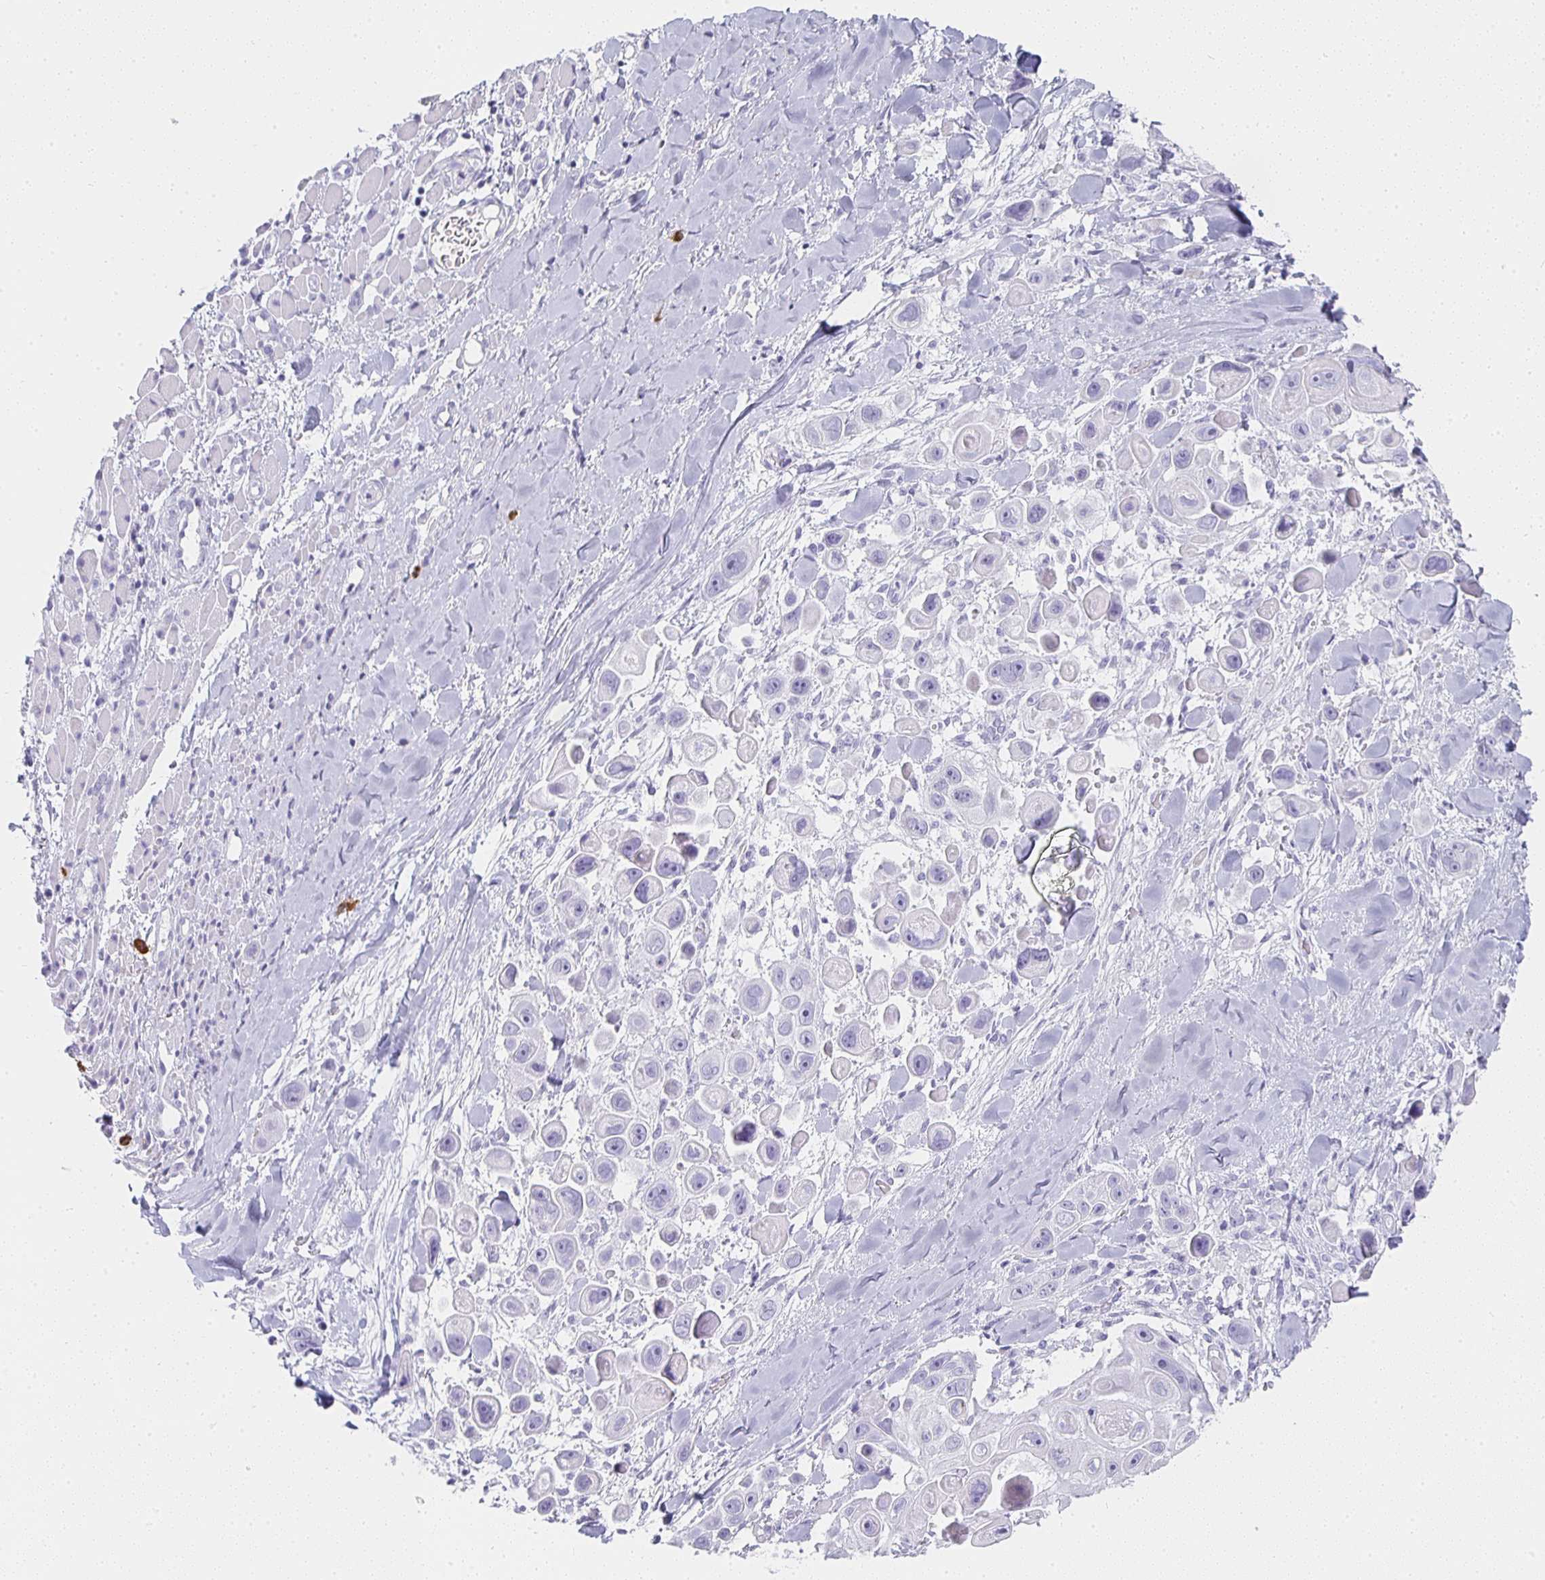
{"staining": {"intensity": "negative", "quantity": "none", "location": "none"}, "tissue": "skin cancer", "cell_type": "Tumor cells", "image_type": "cancer", "snomed": [{"axis": "morphology", "description": "Squamous cell carcinoma, NOS"}, {"axis": "topography", "description": "Skin"}], "caption": "Immunohistochemistry (IHC) histopathology image of neoplastic tissue: human skin cancer (squamous cell carcinoma) stained with DAB (3,3'-diaminobenzidine) shows no significant protein positivity in tumor cells.", "gene": "TPSD1", "patient": {"sex": "male", "age": 67}}